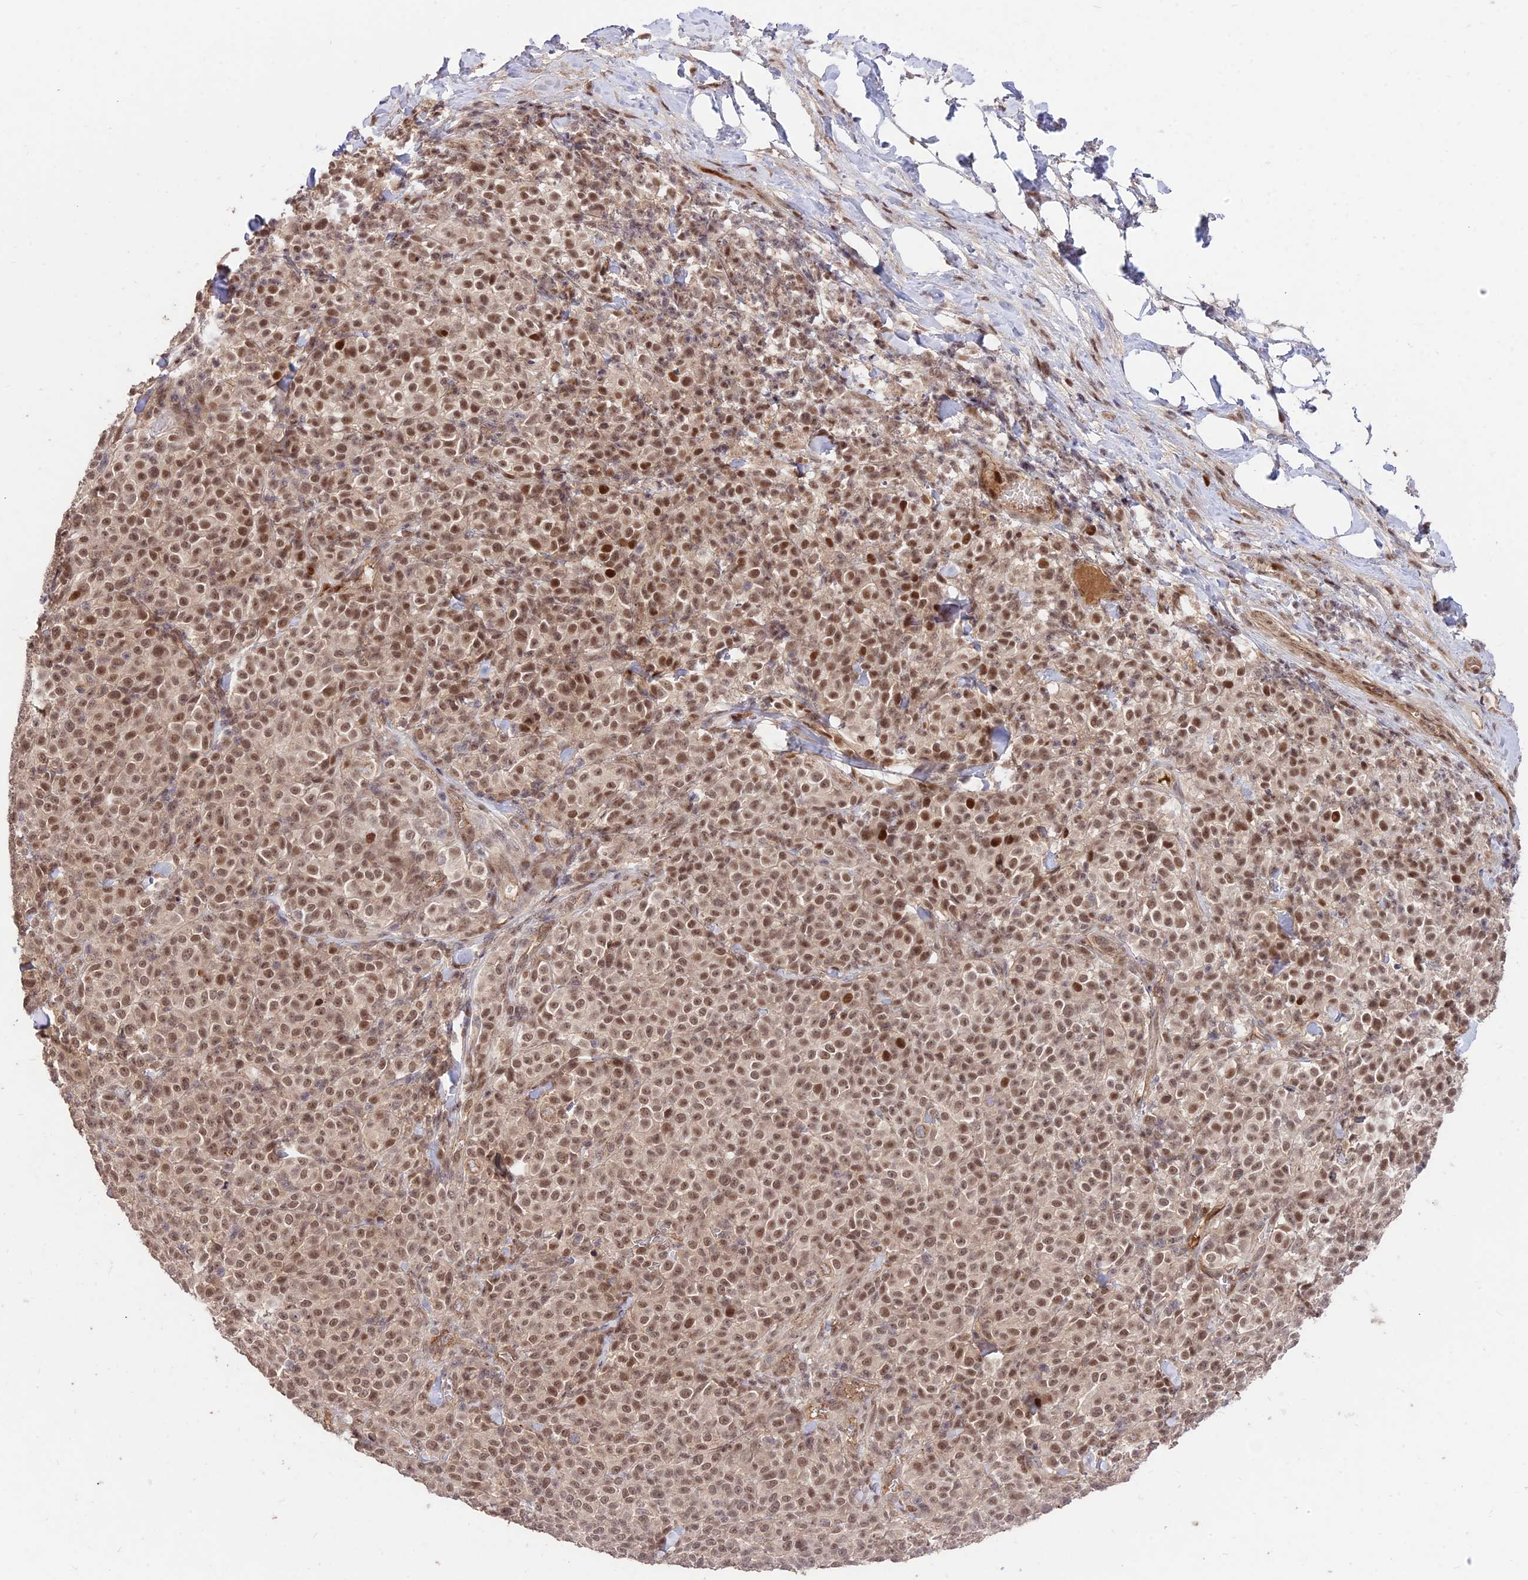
{"staining": {"intensity": "moderate", "quantity": ">75%", "location": "nuclear"}, "tissue": "melanoma", "cell_type": "Tumor cells", "image_type": "cancer", "snomed": [{"axis": "morphology", "description": "Normal tissue, NOS"}, {"axis": "morphology", "description": "Malignant melanoma, NOS"}, {"axis": "topography", "description": "Skin"}], "caption": "A photomicrograph of human malignant melanoma stained for a protein reveals moderate nuclear brown staining in tumor cells.", "gene": "ZNF85", "patient": {"sex": "female", "age": 34}}